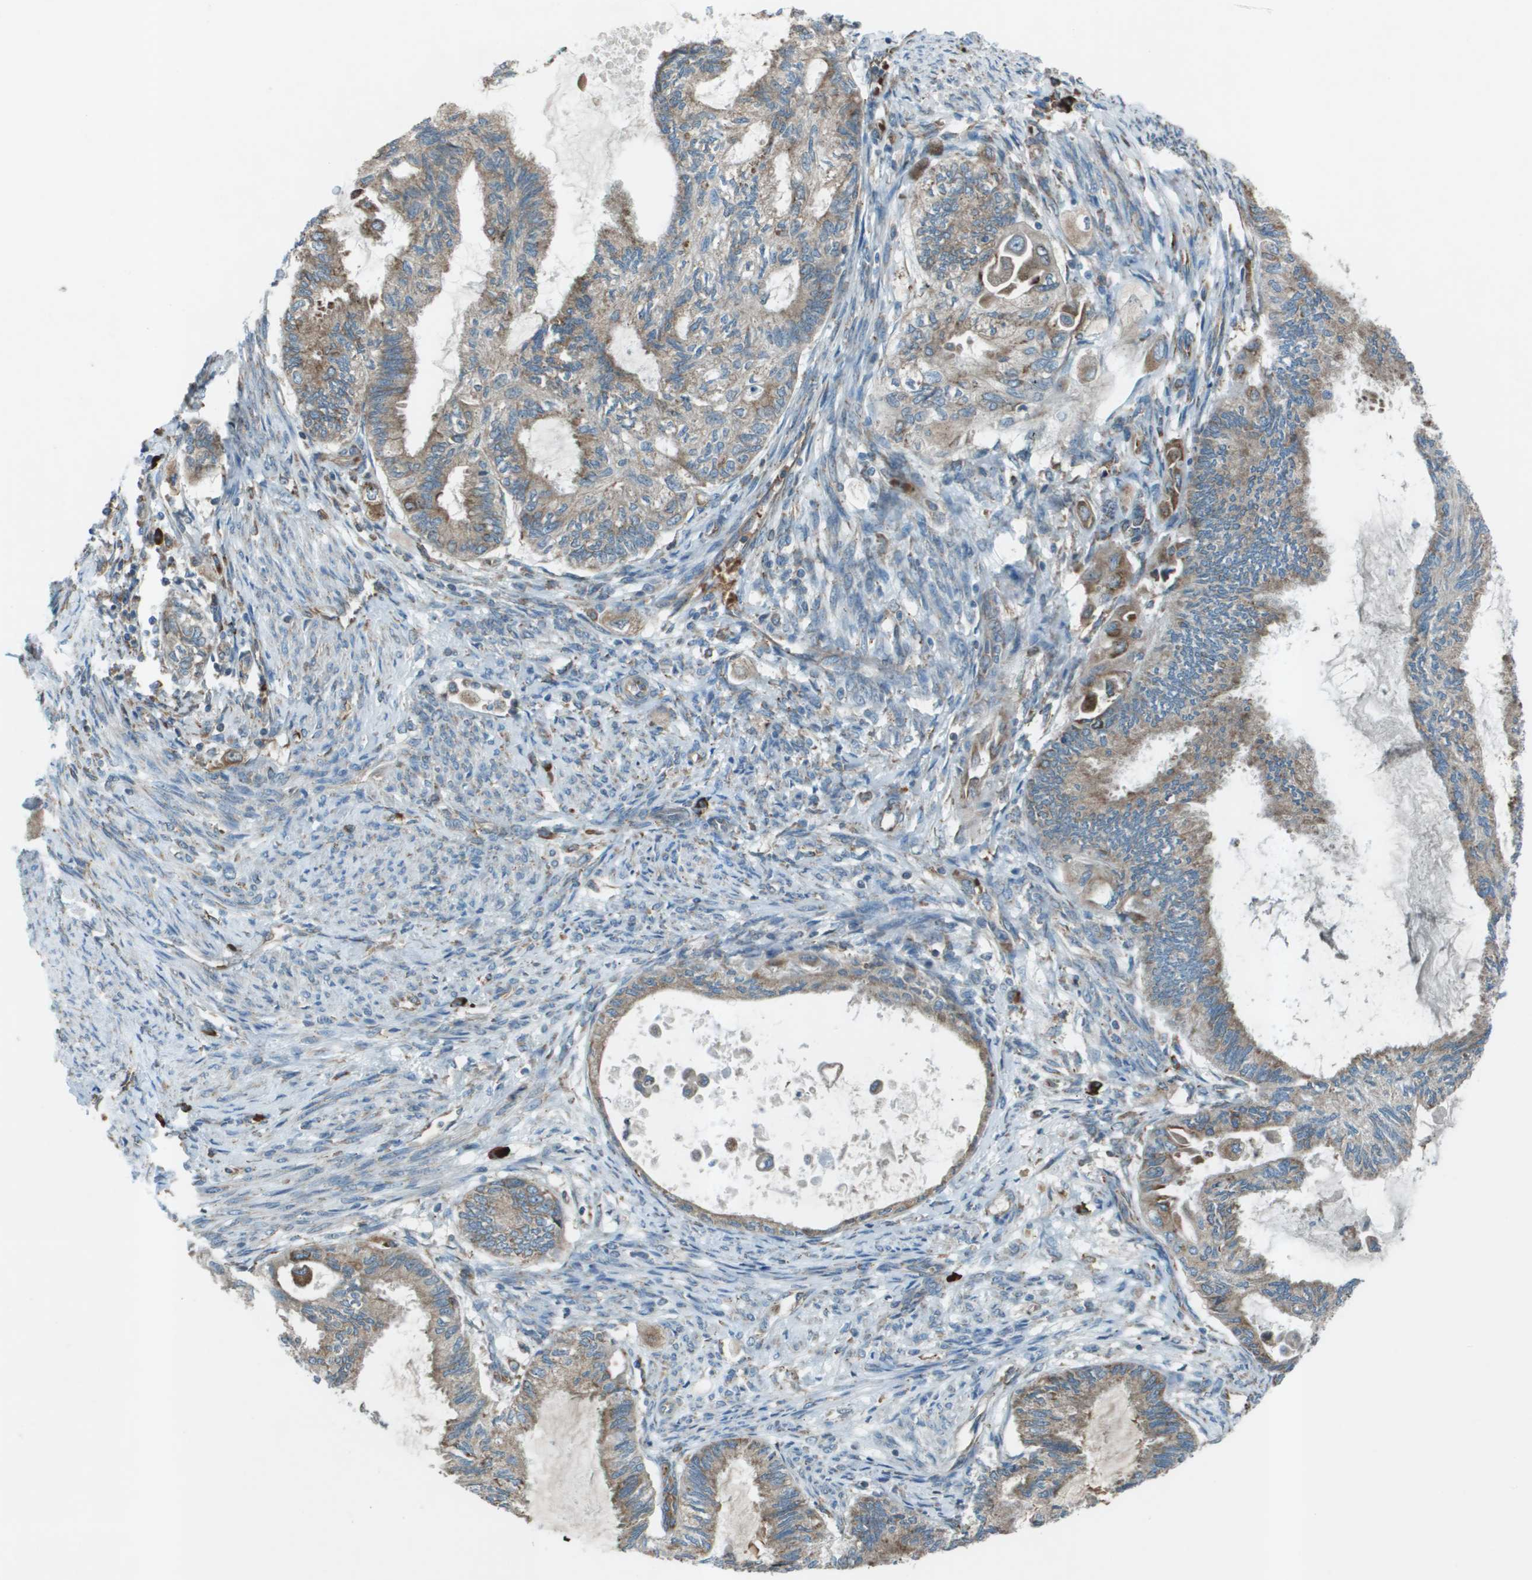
{"staining": {"intensity": "weak", "quantity": ">75%", "location": "cytoplasmic/membranous"}, "tissue": "cervical cancer", "cell_type": "Tumor cells", "image_type": "cancer", "snomed": [{"axis": "morphology", "description": "Normal tissue, NOS"}, {"axis": "morphology", "description": "Adenocarcinoma, NOS"}, {"axis": "topography", "description": "Cervix"}, {"axis": "topography", "description": "Endometrium"}], "caption": "Immunohistochemistry (IHC) (DAB (3,3'-diaminobenzidine)) staining of human cervical cancer reveals weak cytoplasmic/membranous protein expression in about >75% of tumor cells. Nuclei are stained in blue.", "gene": "UTS2", "patient": {"sex": "female", "age": 86}}